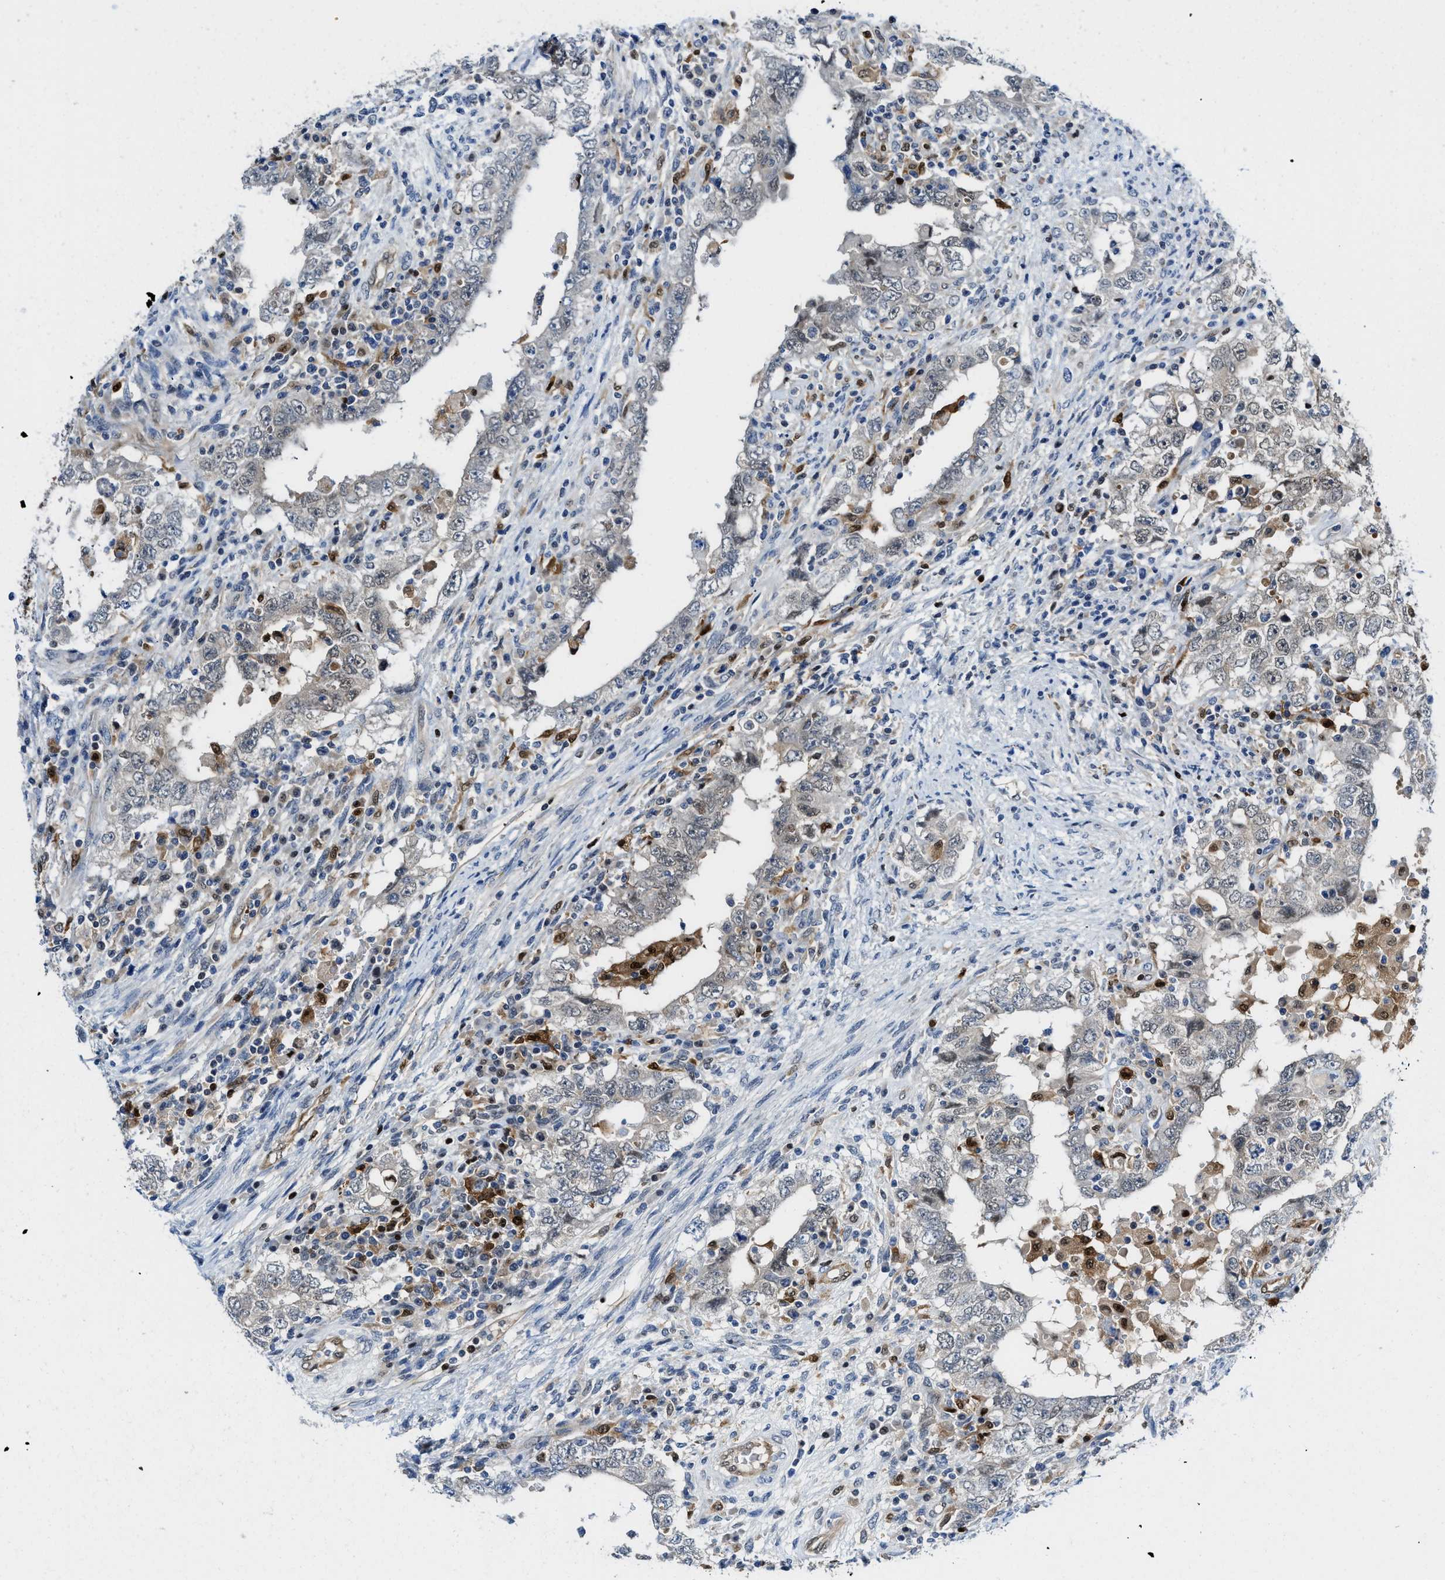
{"staining": {"intensity": "weak", "quantity": "25%-75%", "location": "nuclear"}, "tissue": "testis cancer", "cell_type": "Tumor cells", "image_type": "cancer", "snomed": [{"axis": "morphology", "description": "Carcinoma, Embryonal, NOS"}, {"axis": "topography", "description": "Testis"}], "caption": "Protein expression analysis of embryonal carcinoma (testis) reveals weak nuclear staining in about 25%-75% of tumor cells.", "gene": "LTA4H", "patient": {"sex": "male", "age": 26}}